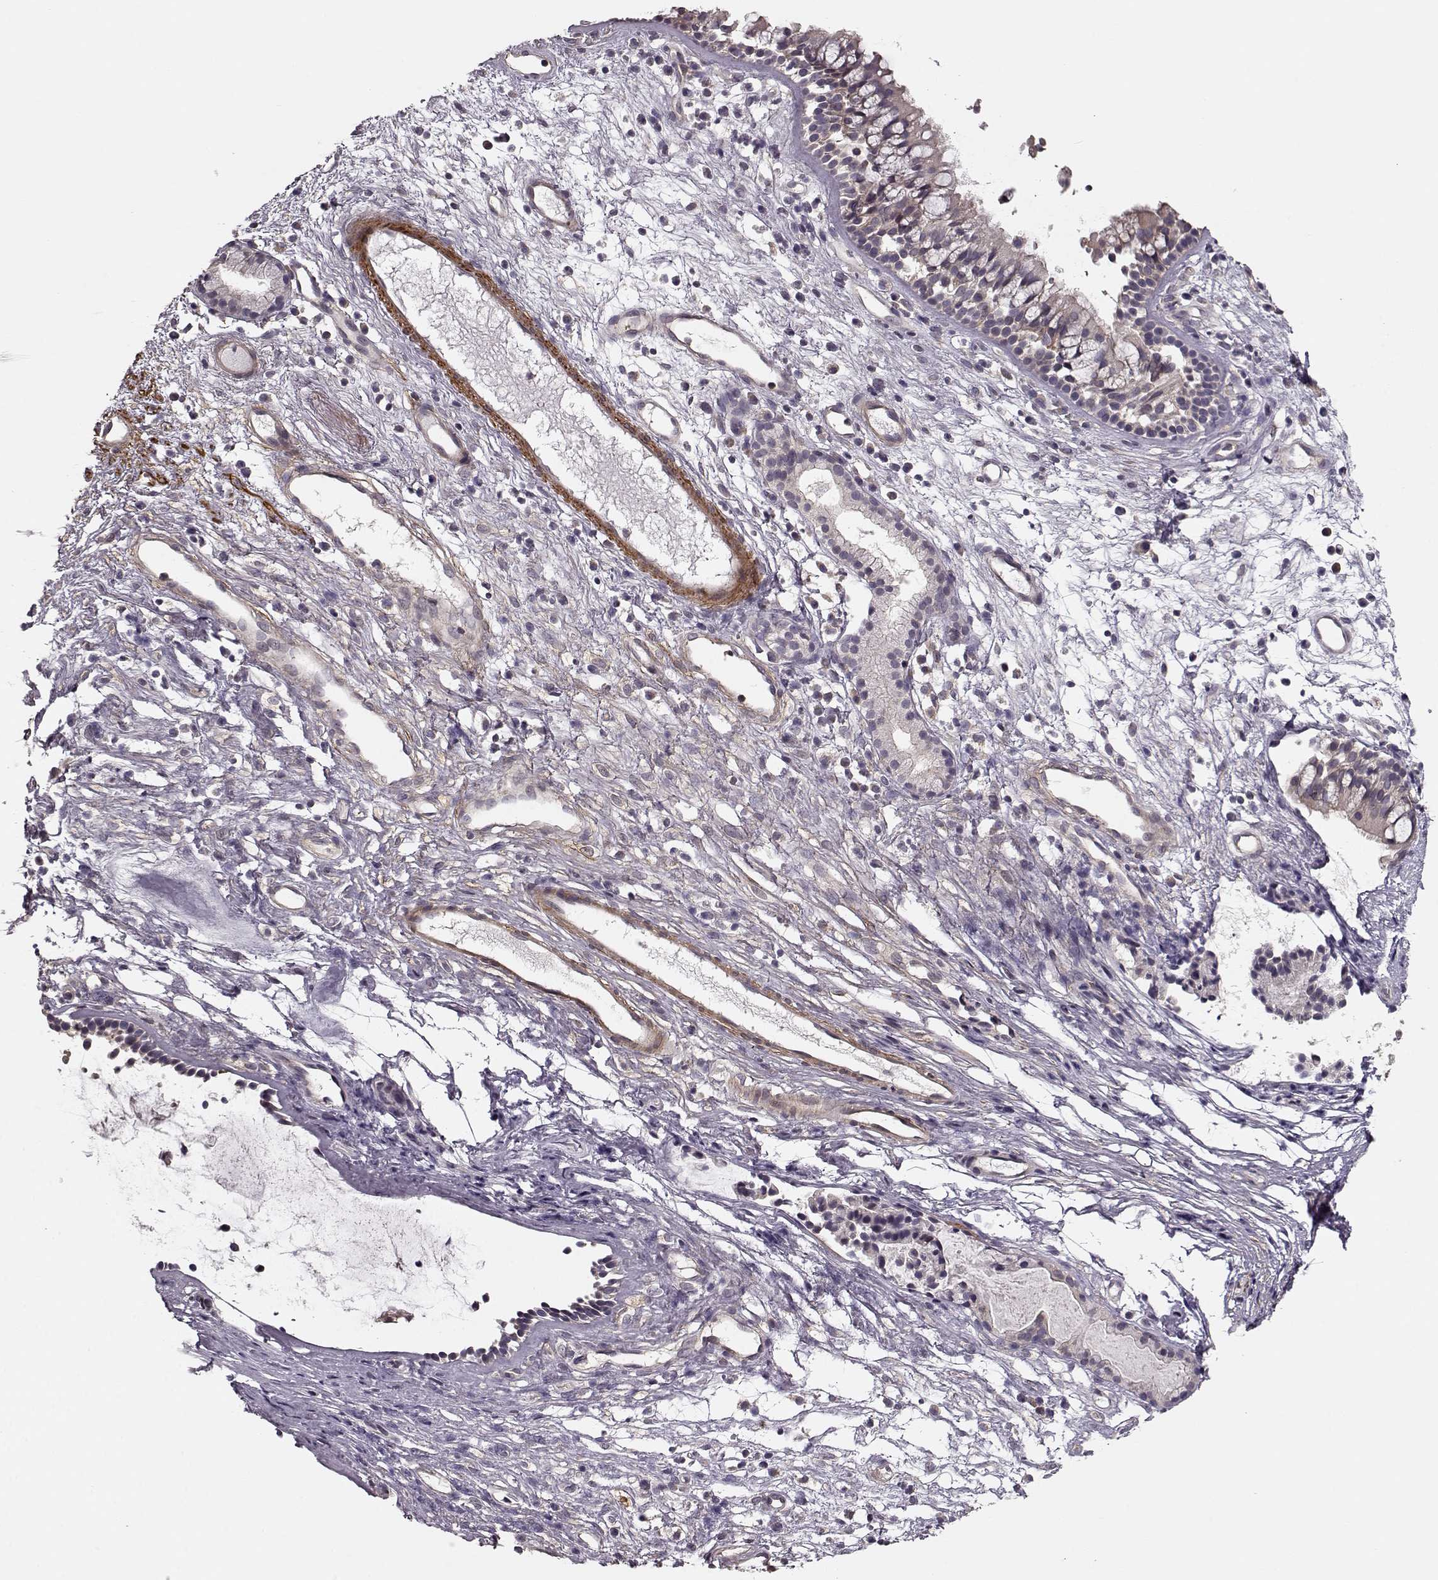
{"staining": {"intensity": "negative", "quantity": "none", "location": "none"}, "tissue": "nasopharynx", "cell_type": "Respiratory epithelial cells", "image_type": "normal", "snomed": [{"axis": "morphology", "description": "Normal tissue, NOS"}, {"axis": "topography", "description": "Nasopharynx"}], "caption": "This is an IHC histopathology image of normal nasopharynx. There is no staining in respiratory epithelial cells.", "gene": "SLAIN2", "patient": {"sex": "male", "age": 77}}